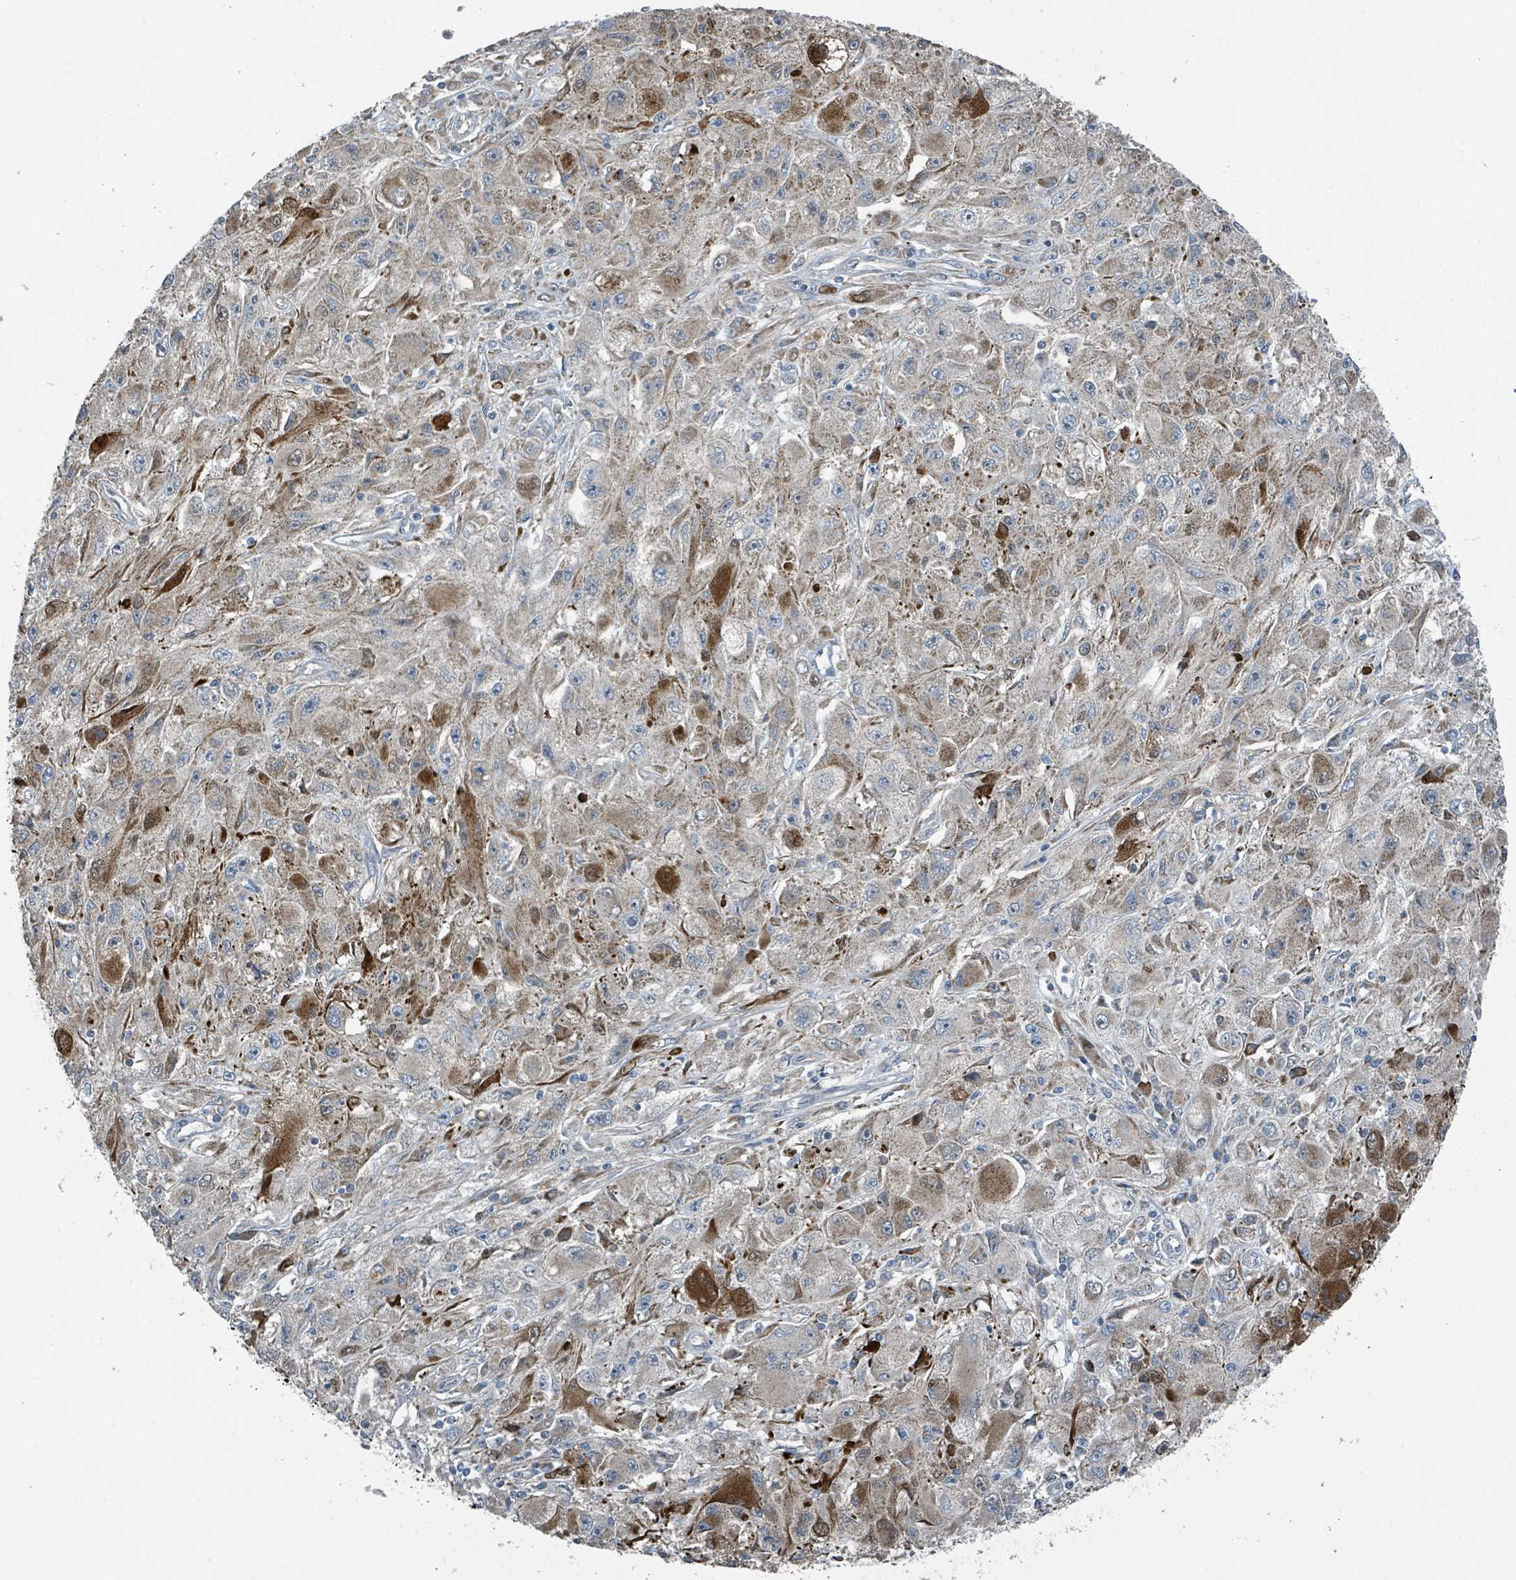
{"staining": {"intensity": "moderate", "quantity": "<25%", "location": "cytoplasmic/membranous"}, "tissue": "melanoma", "cell_type": "Tumor cells", "image_type": "cancer", "snomed": [{"axis": "morphology", "description": "Malignant melanoma, Metastatic site"}, {"axis": "topography", "description": "Skin"}], "caption": "Melanoma tissue displays moderate cytoplasmic/membranous positivity in about <25% of tumor cells, visualized by immunohistochemistry. (Brightfield microscopy of DAB IHC at high magnification).", "gene": "DIPK2A", "patient": {"sex": "male", "age": 53}}